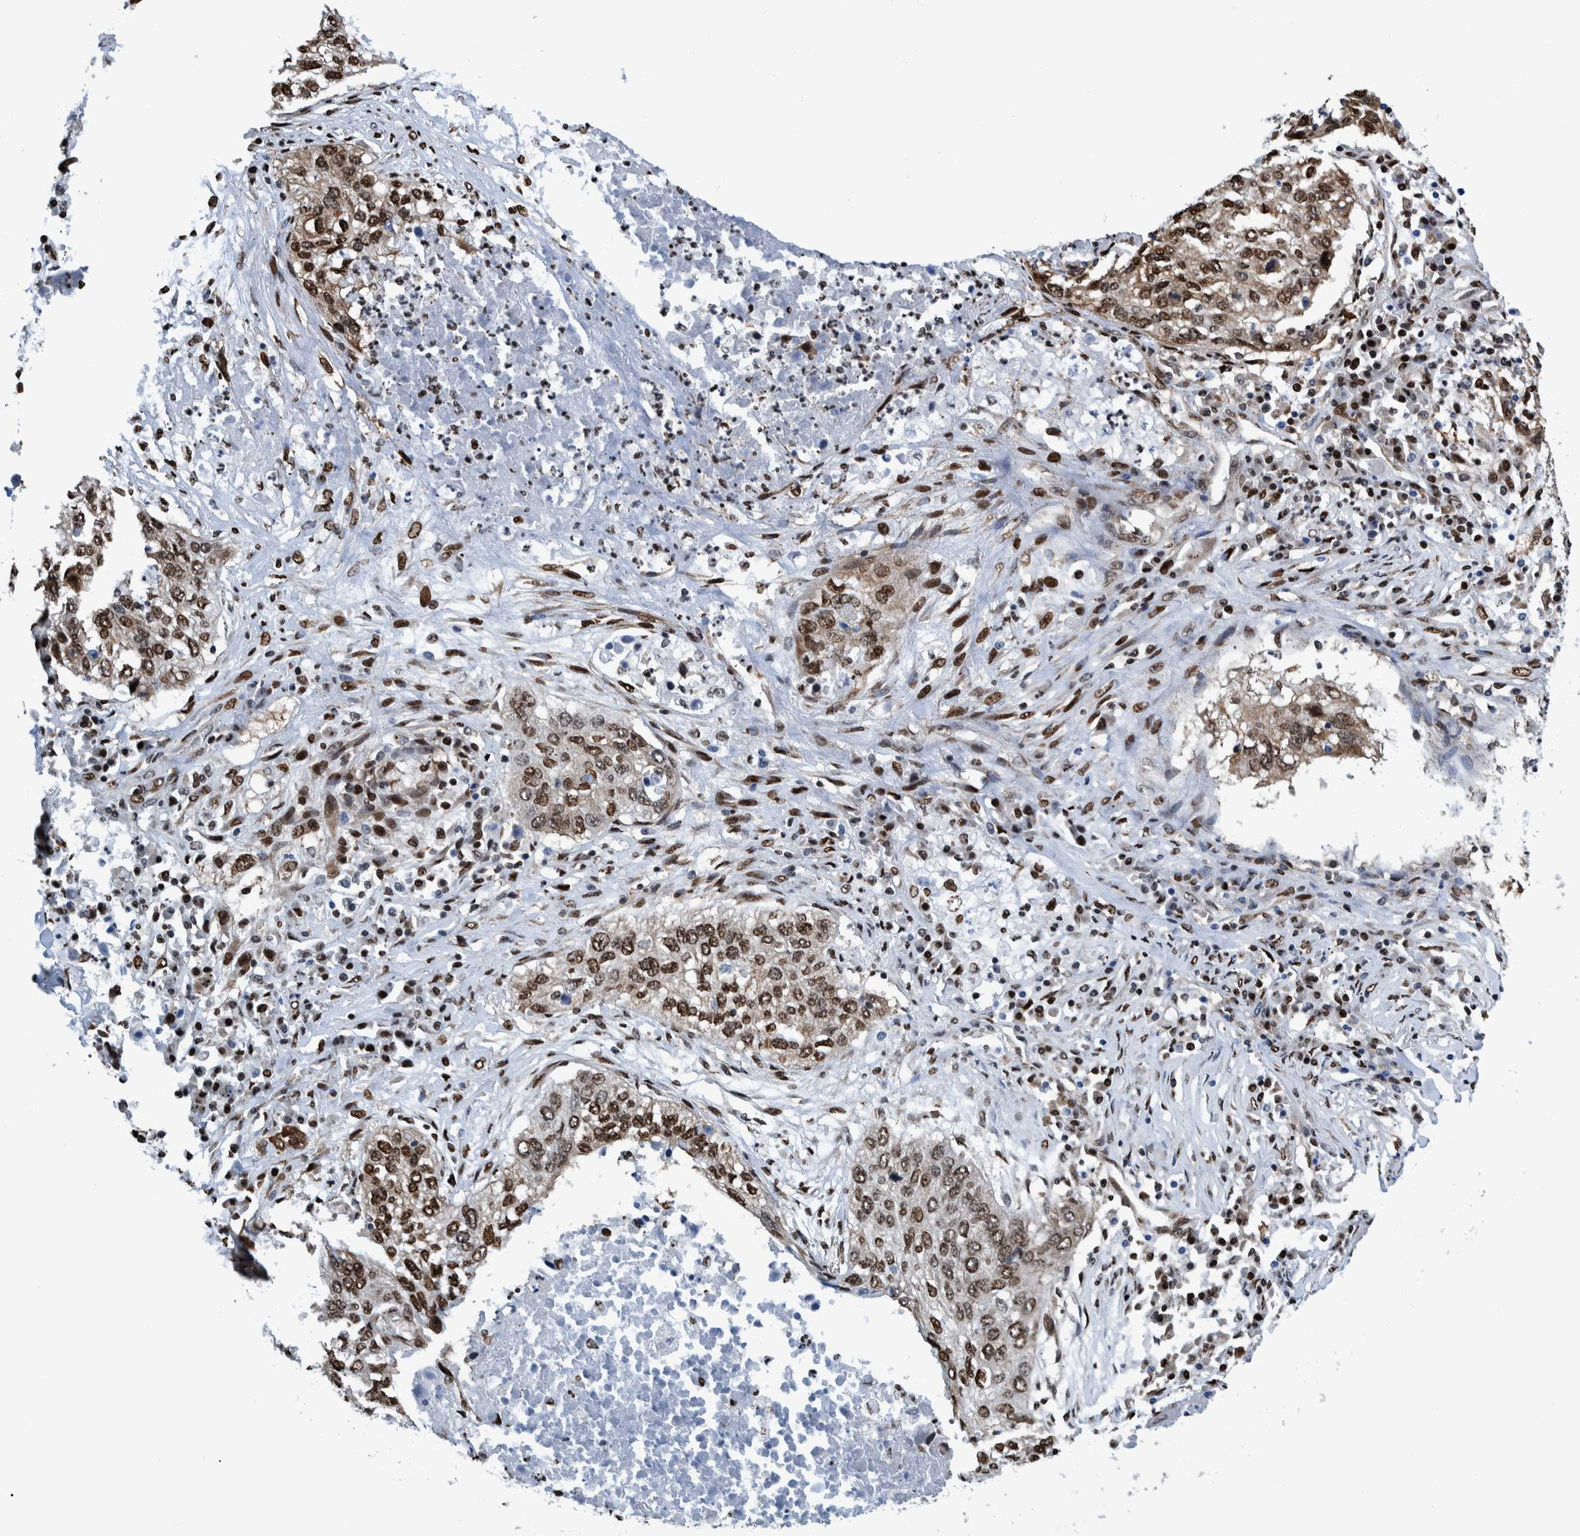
{"staining": {"intensity": "strong", "quantity": ">75%", "location": "nuclear"}, "tissue": "lung cancer", "cell_type": "Tumor cells", "image_type": "cancer", "snomed": [{"axis": "morphology", "description": "Squamous cell carcinoma, NOS"}, {"axis": "topography", "description": "Lung"}], "caption": "Immunohistochemistry (IHC) of human squamous cell carcinoma (lung) exhibits high levels of strong nuclear staining in about >75% of tumor cells. (IHC, brightfield microscopy, high magnification).", "gene": "HEATR9", "patient": {"sex": "female", "age": 63}}